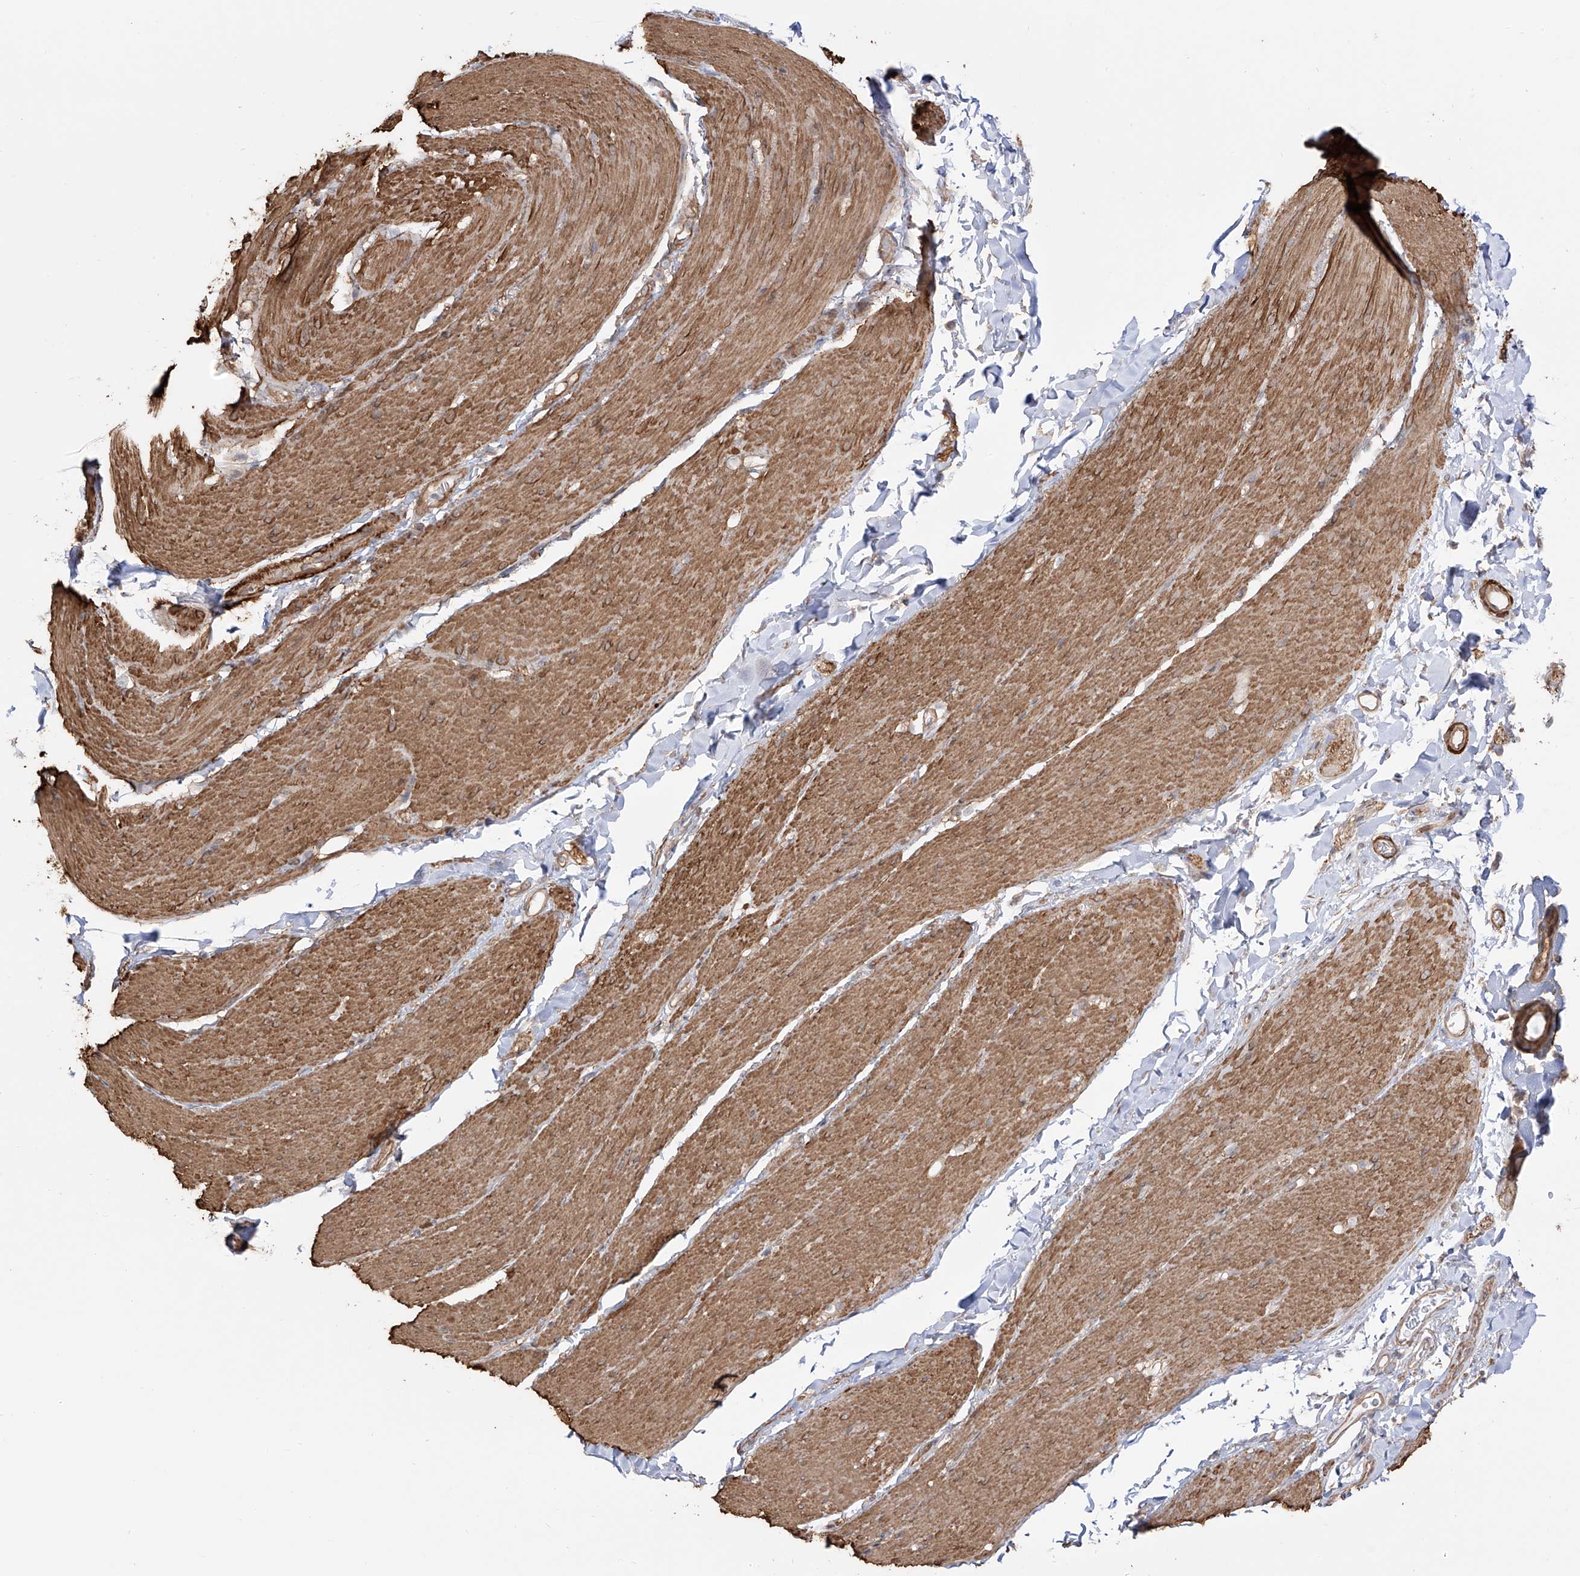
{"staining": {"intensity": "moderate", "quantity": ">75%", "location": "cytoplasmic/membranous"}, "tissue": "smooth muscle", "cell_type": "Smooth muscle cells", "image_type": "normal", "snomed": [{"axis": "morphology", "description": "Normal tissue, NOS"}, {"axis": "topography", "description": "Smooth muscle"}, {"axis": "topography", "description": "Small intestine"}], "caption": "Immunohistochemical staining of benign smooth muscle demonstrates medium levels of moderate cytoplasmic/membranous expression in approximately >75% of smooth muscle cells.", "gene": "ZNF180", "patient": {"sex": "female", "age": 84}}